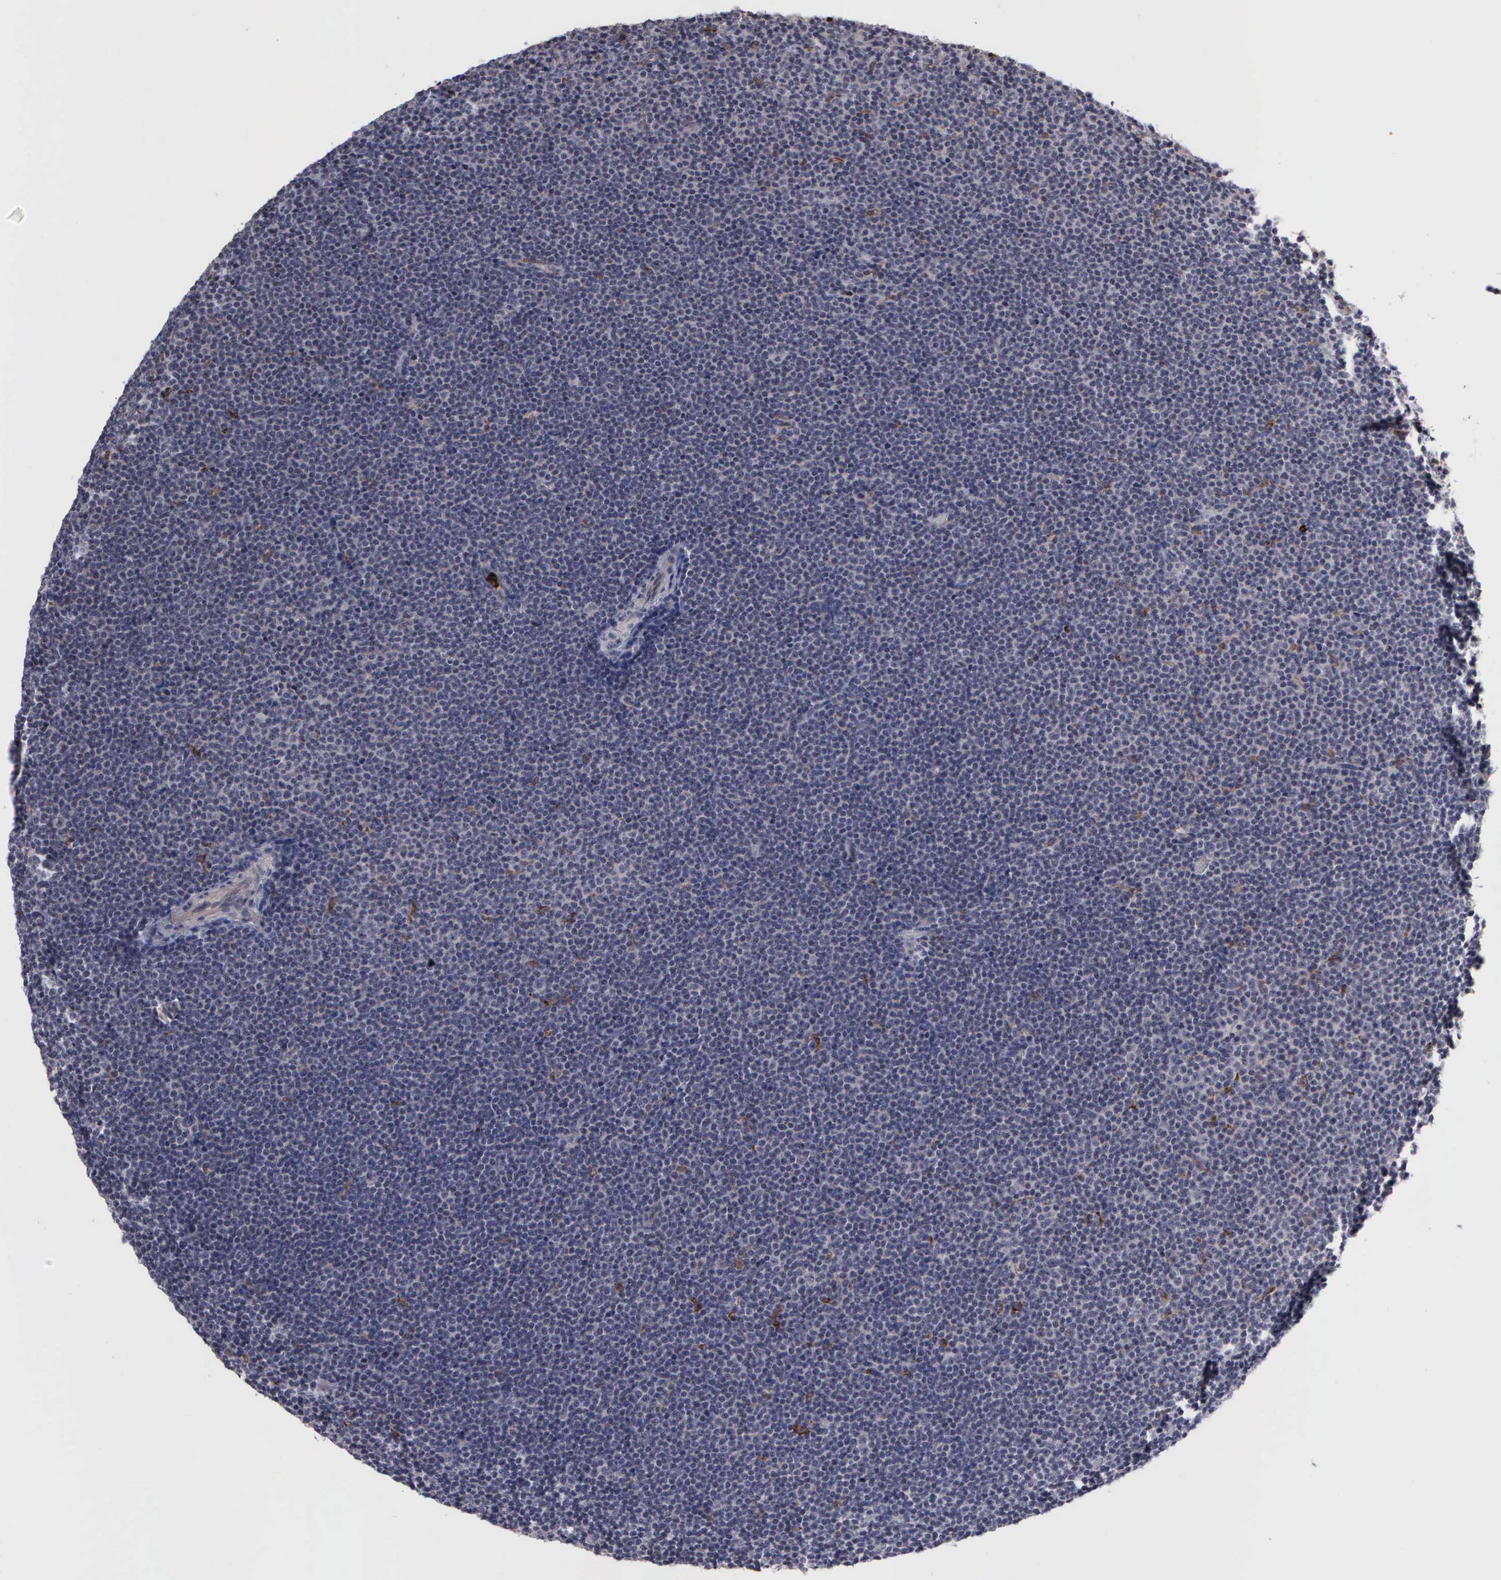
{"staining": {"intensity": "weak", "quantity": "<25%", "location": "cytoplasmic/membranous"}, "tissue": "lymphoma", "cell_type": "Tumor cells", "image_type": "cancer", "snomed": [{"axis": "morphology", "description": "Malignant lymphoma, non-Hodgkin's type, Low grade"}, {"axis": "topography", "description": "Lymph node"}], "caption": "Tumor cells show no significant protein staining in lymphoma.", "gene": "MMP9", "patient": {"sex": "female", "age": 69}}